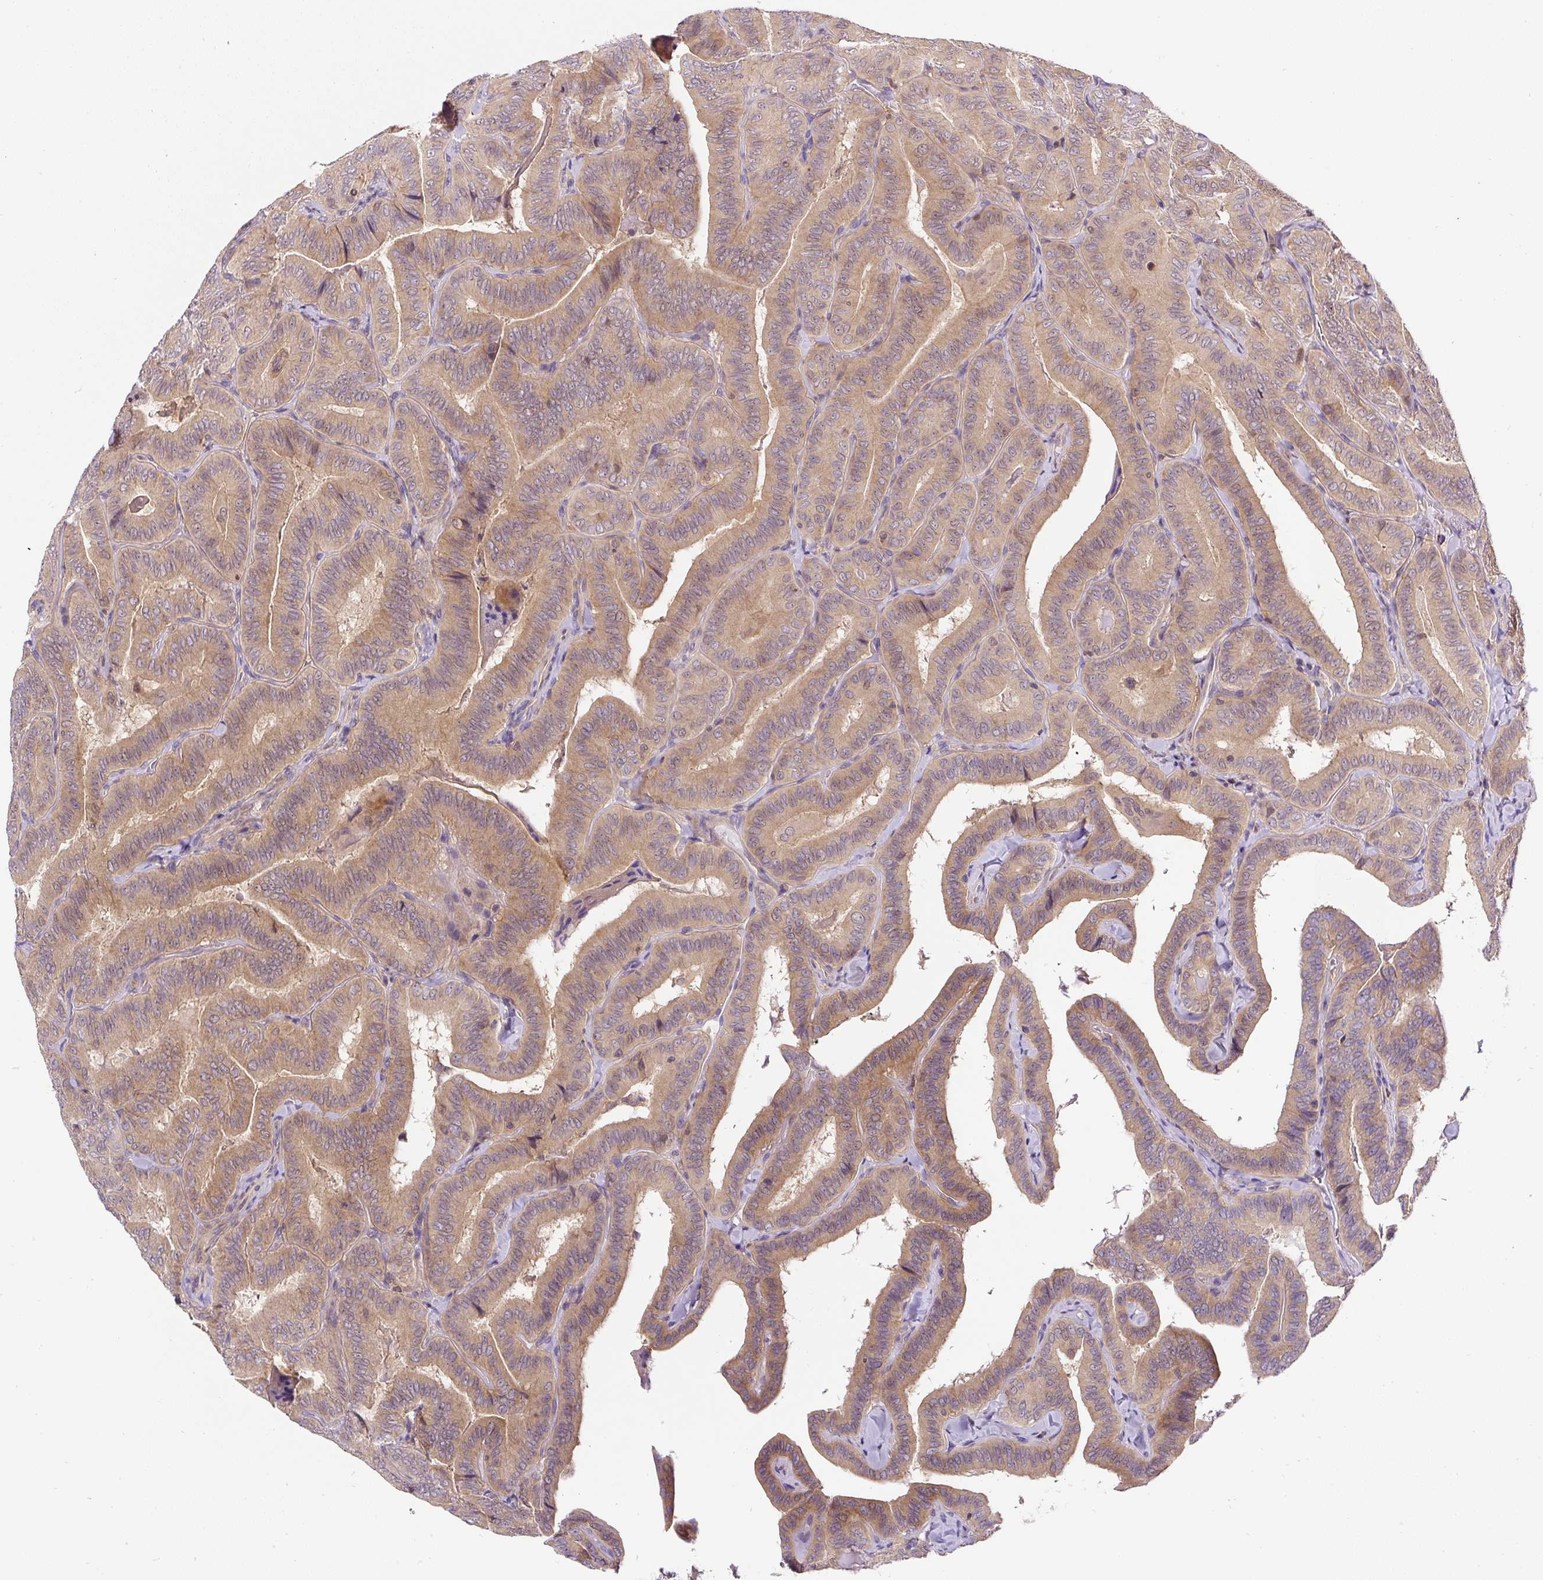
{"staining": {"intensity": "moderate", "quantity": ">75%", "location": "cytoplasmic/membranous"}, "tissue": "thyroid cancer", "cell_type": "Tumor cells", "image_type": "cancer", "snomed": [{"axis": "morphology", "description": "Papillary adenocarcinoma, NOS"}, {"axis": "topography", "description": "Thyroid gland"}], "caption": "Human papillary adenocarcinoma (thyroid) stained with a brown dye displays moderate cytoplasmic/membranous positive staining in approximately >75% of tumor cells.", "gene": "CCDC28A", "patient": {"sex": "male", "age": 61}}